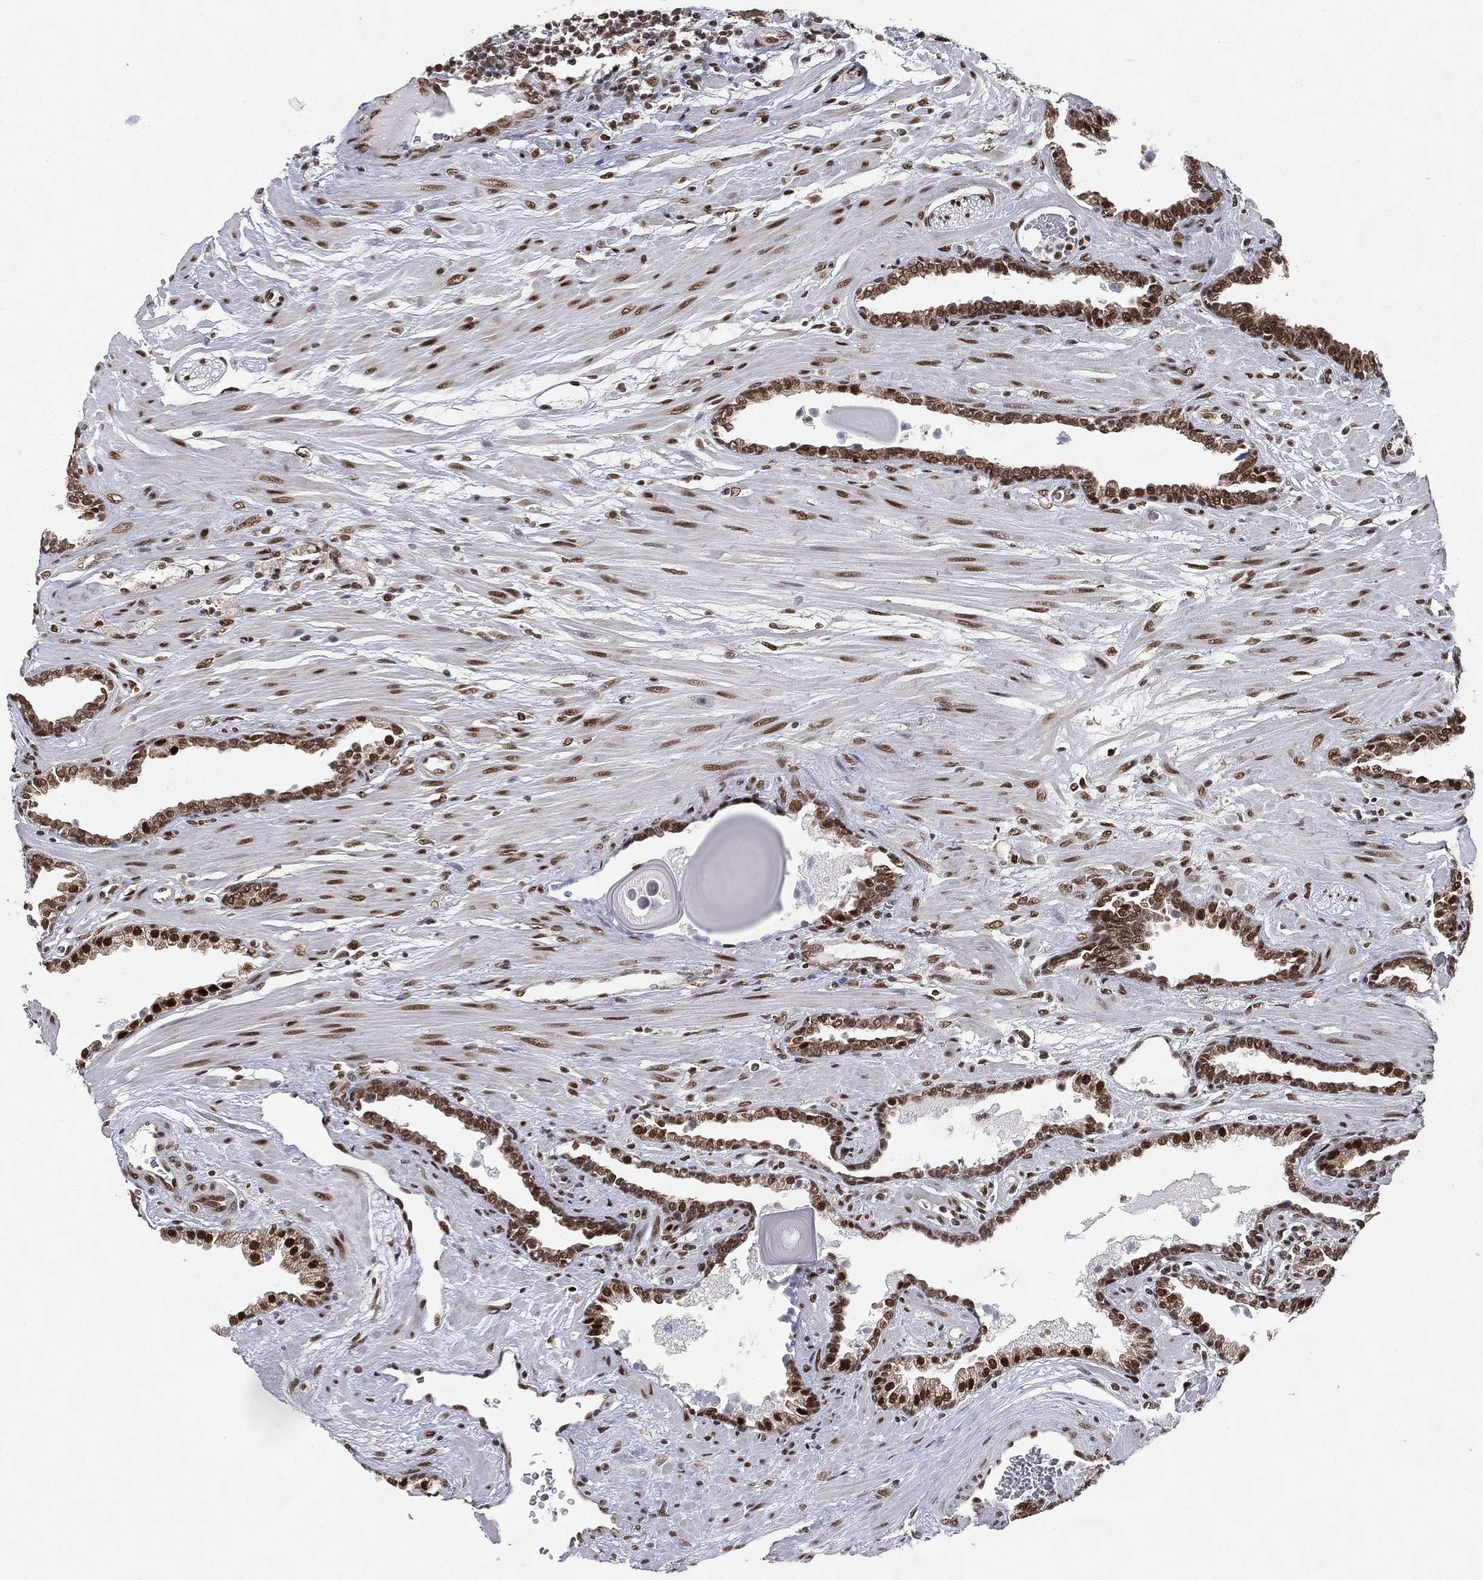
{"staining": {"intensity": "strong", "quantity": ">75%", "location": "nuclear"}, "tissue": "prostate cancer", "cell_type": "Tumor cells", "image_type": "cancer", "snomed": [{"axis": "morphology", "description": "Adenocarcinoma, Low grade"}, {"axis": "topography", "description": "Prostate"}], "caption": "Human prostate cancer stained with a brown dye demonstrates strong nuclear positive expression in approximately >75% of tumor cells.", "gene": "FUBP3", "patient": {"sex": "male", "age": 69}}